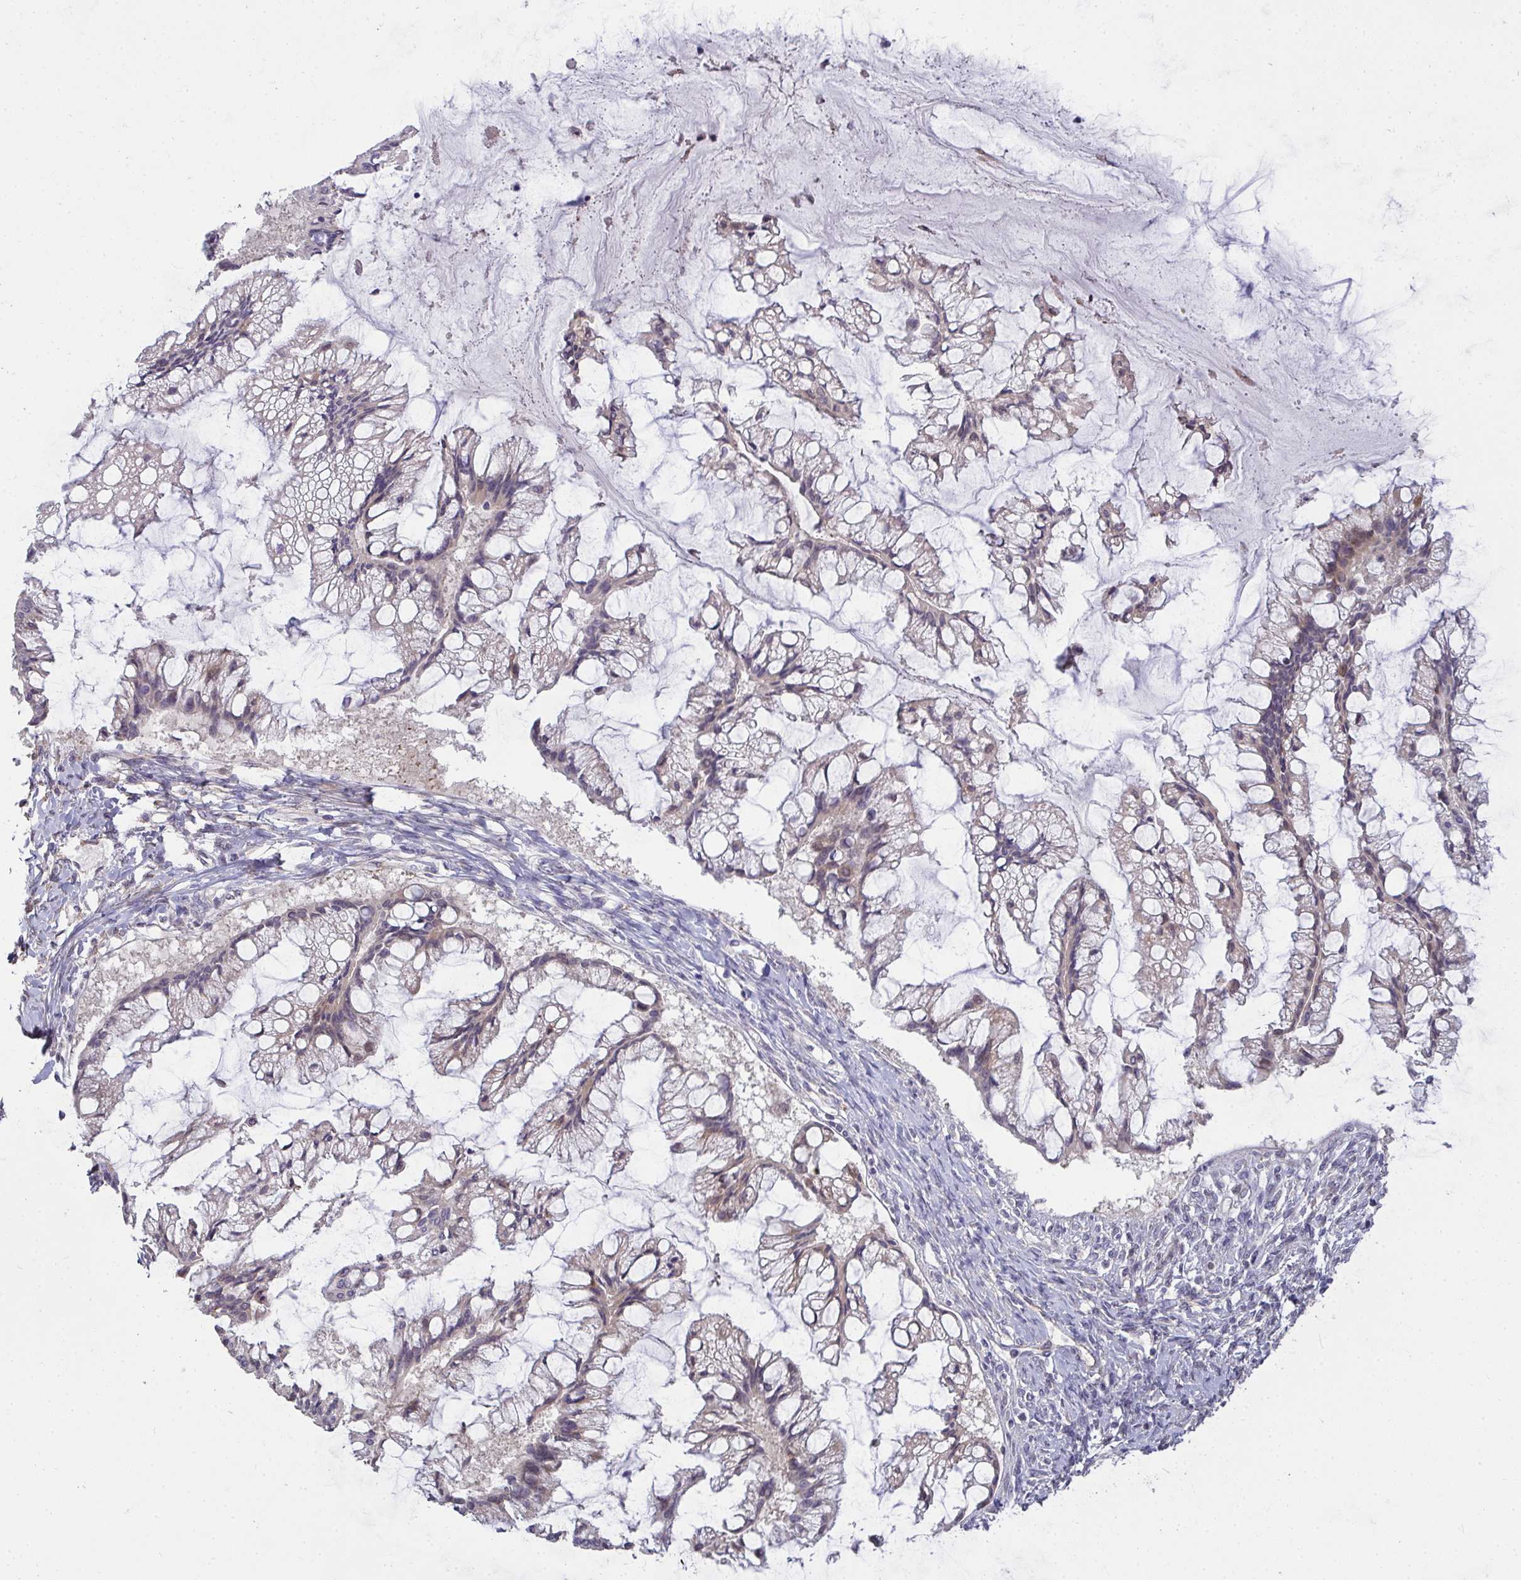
{"staining": {"intensity": "negative", "quantity": "none", "location": "none"}, "tissue": "ovarian cancer", "cell_type": "Tumor cells", "image_type": "cancer", "snomed": [{"axis": "morphology", "description": "Cystadenocarcinoma, mucinous, NOS"}, {"axis": "topography", "description": "Ovary"}], "caption": "Protein analysis of mucinous cystadenocarcinoma (ovarian) exhibits no significant expression in tumor cells. (DAB IHC, high magnification).", "gene": "SH2D1B", "patient": {"sex": "female", "age": 73}}